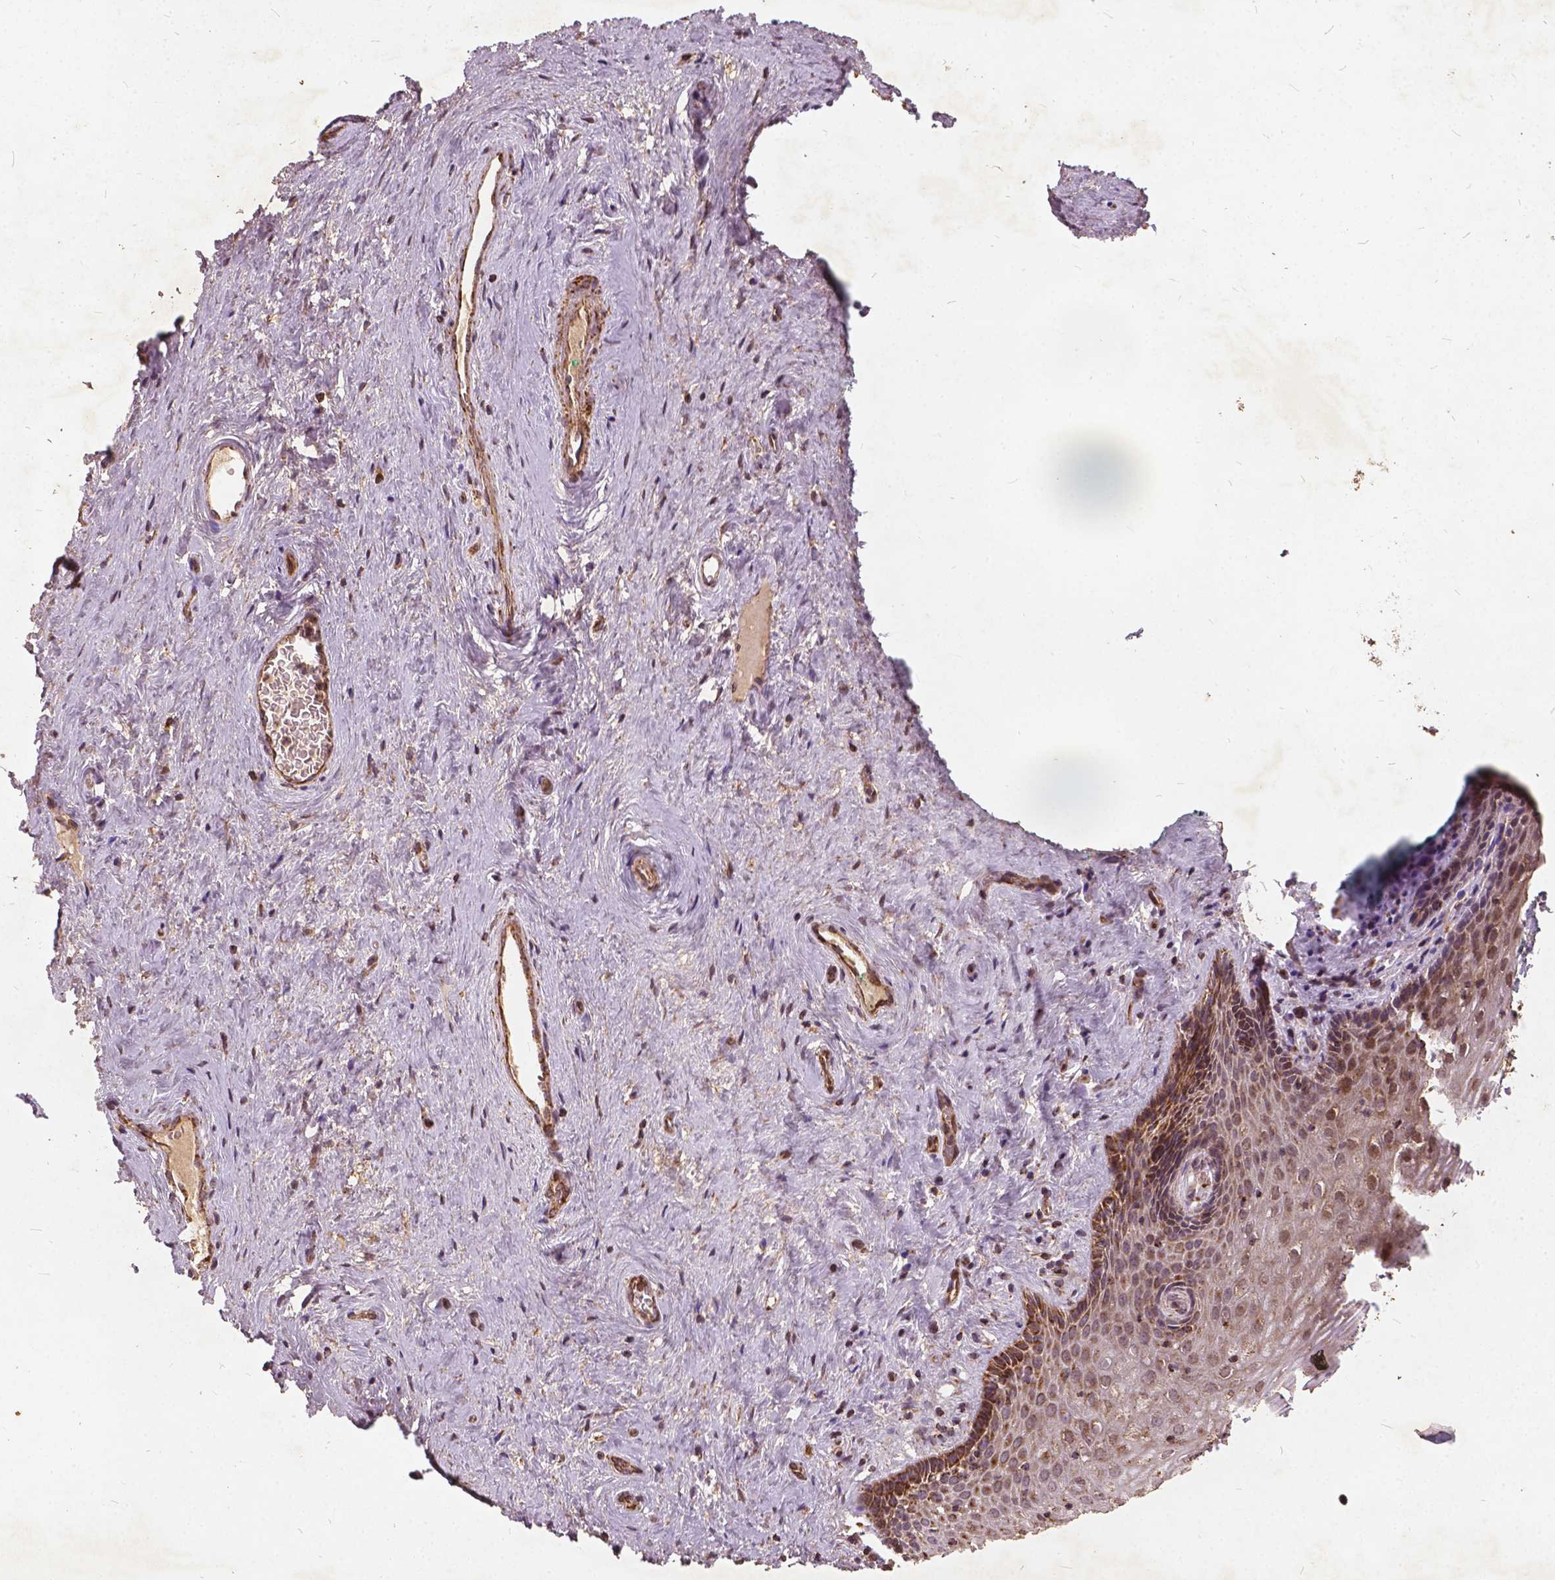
{"staining": {"intensity": "strong", "quantity": ">75%", "location": "cytoplasmic/membranous"}, "tissue": "vagina", "cell_type": "Squamous epithelial cells", "image_type": "normal", "snomed": [{"axis": "morphology", "description": "Normal tissue, NOS"}, {"axis": "topography", "description": "Vagina"}], "caption": "A high amount of strong cytoplasmic/membranous positivity is appreciated in about >75% of squamous epithelial cells in unremarkable vagina.", "gene": "UBXN2A", "patient": {"sex": "female", "age": 45}}